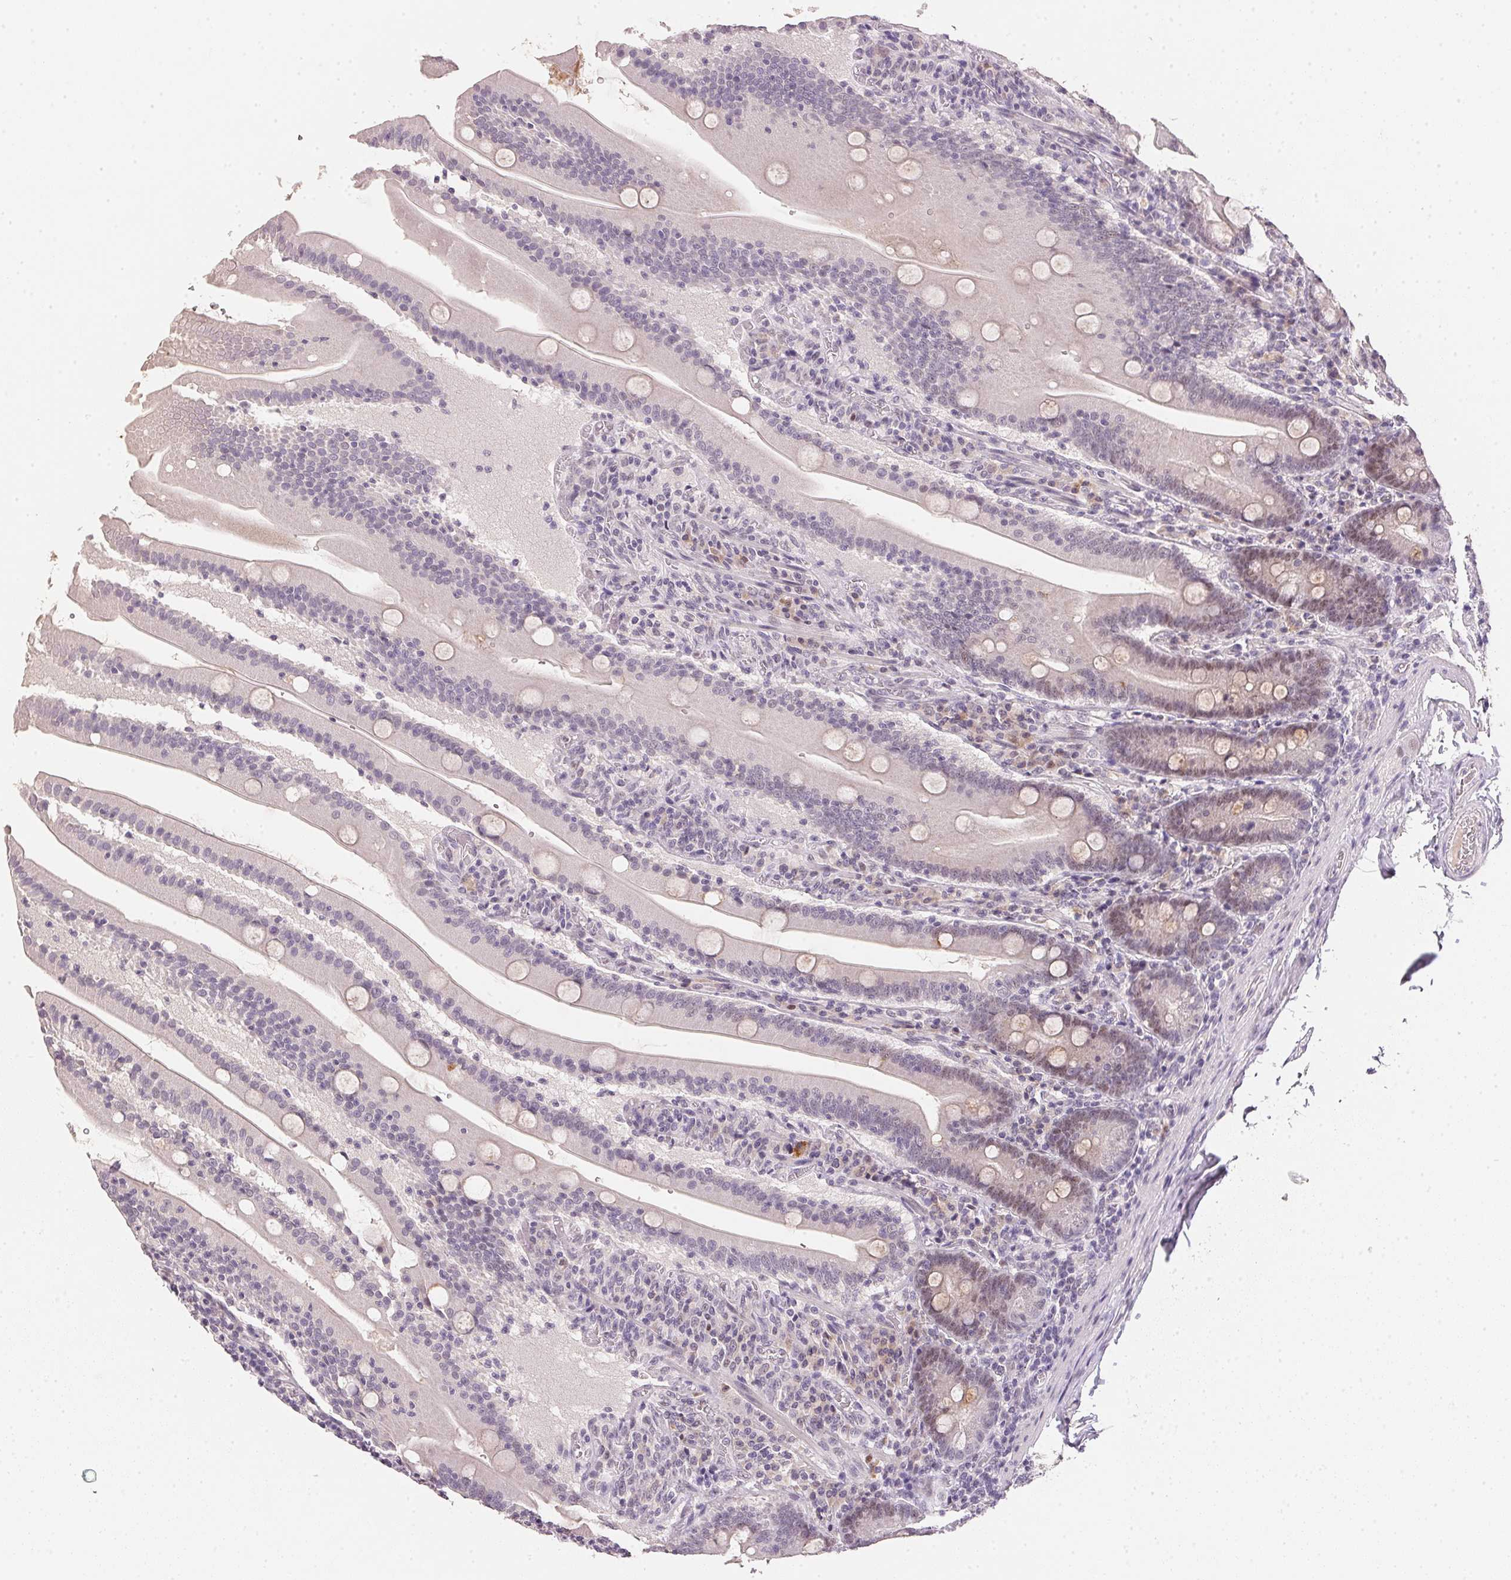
{"staining": {"intensity": "weak", "quantity": "<25%", "location": "nuclear"}, "tissue": "small intestine", "cell_type": "Glandular cells", "image_type": "normal", "snomed": [{"axis": "morphology", "description": "Normal tissue, NOS"}, {"axis": "topography", "description": "Small intestine"}], "caption": "IHC micrograph of benign human small intestine stained for a protein (brown), which demonstrates no expression in glandular cells.", "gene": "POLR3G", "patient": {"sex": "male", "age": 37}}